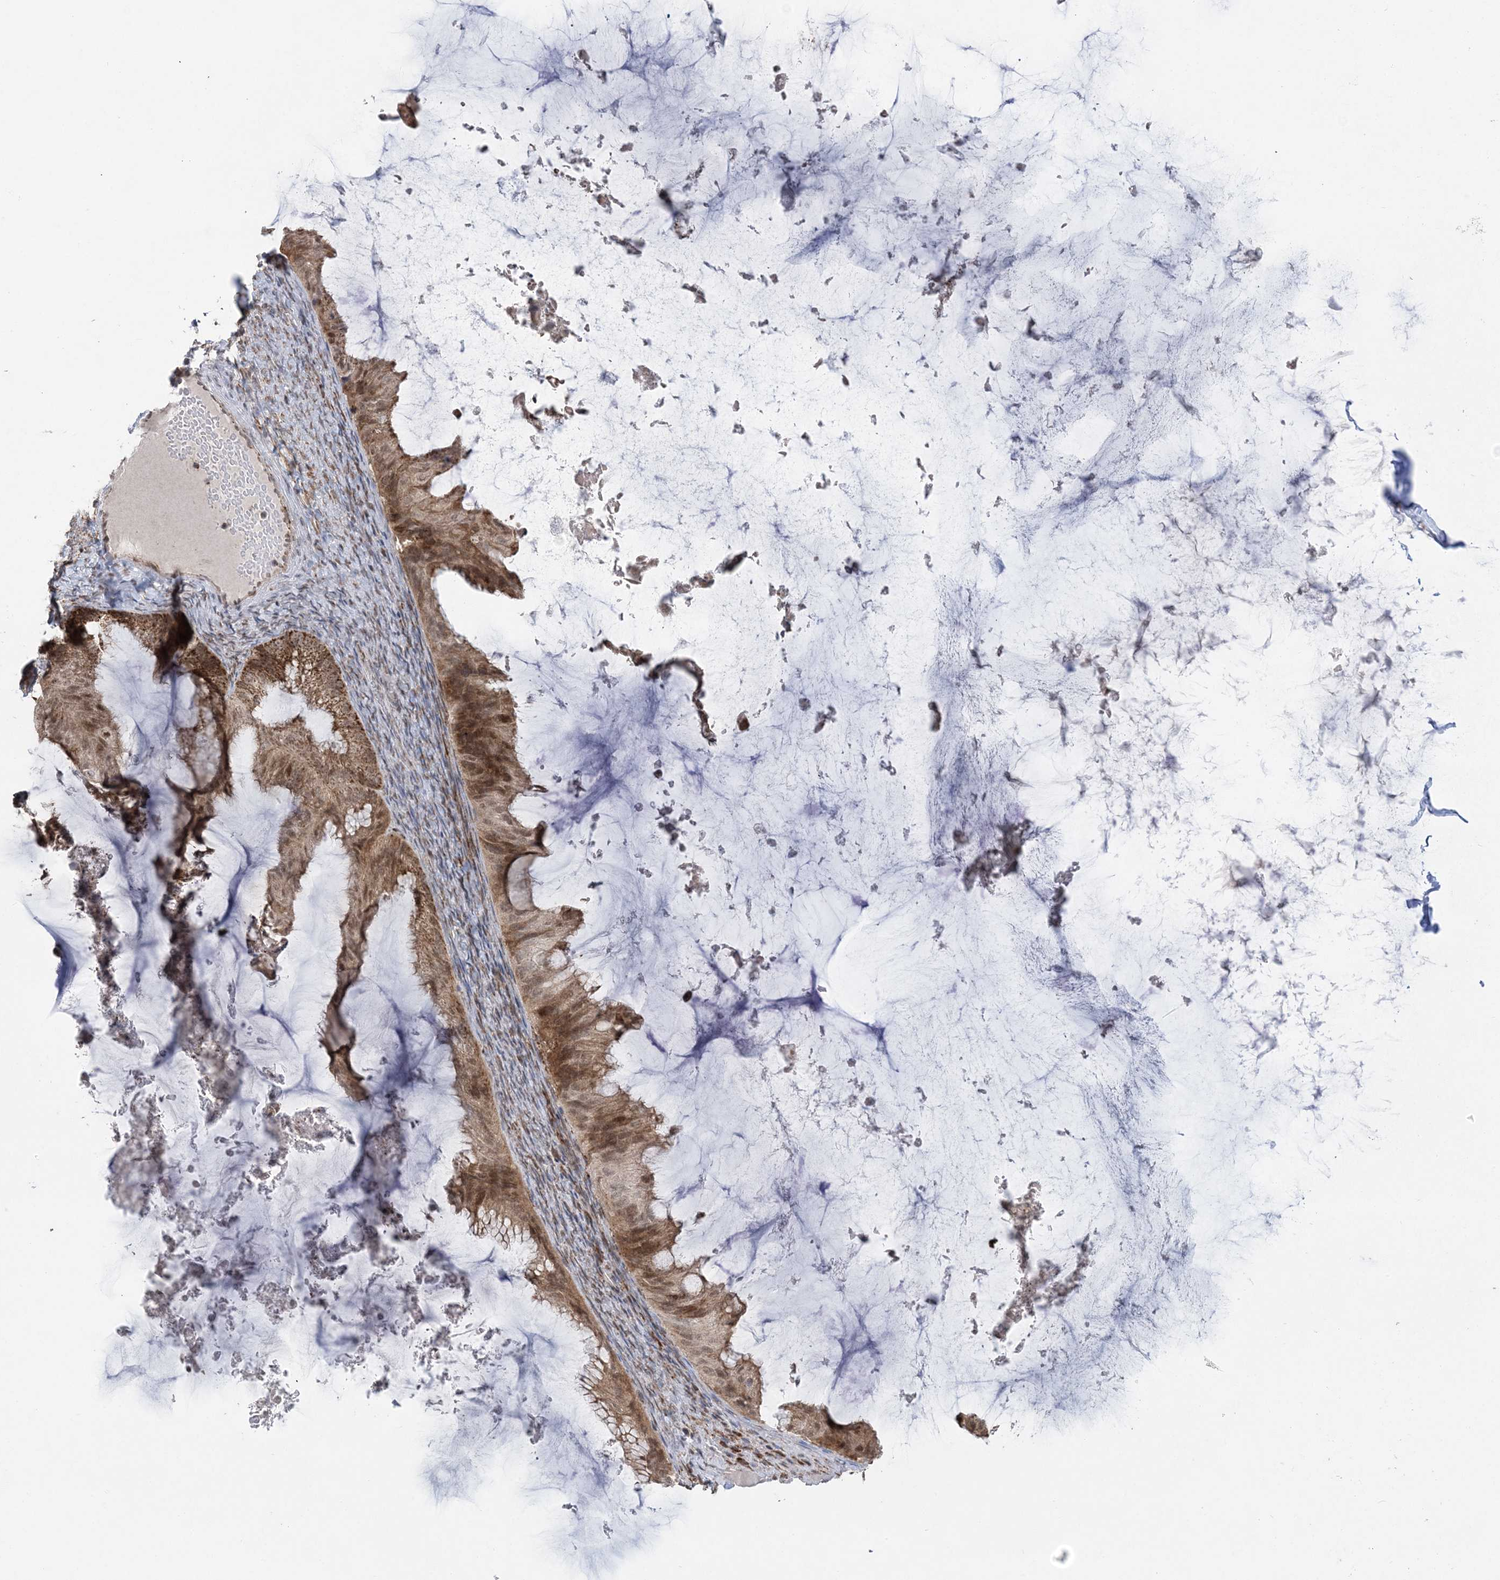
{"staining": {"intensity": "moderate", "quantity": ">75%", "location": "cytoplasmic/membranous,nuclear"}, "tissue": "ovarian cancer", "cell_type": "Tumor cells", "image_type": "cancer", "snomed": [{"axis": "morphology", "description": "Cystadenocarcinoma, mucinous, NOS"}, {"axis": "topography", "description": "Ovary"}], "caption": "IHC (DAB) staining of human ovarian cancer (mucinous cystadenocarcinoma) demonstrates moderate cytoplasmic/membranous and nuclear protein staining in approximately >75% of tumor cells. The protein is stained brown, and the nuclei are stained in blue (DAB (3,3'-diaminobenzidine) IHC with brightfield microscopy, high magnification).", "gene": "GRSF1", "patient": {"sex": "female", "age": 61}}